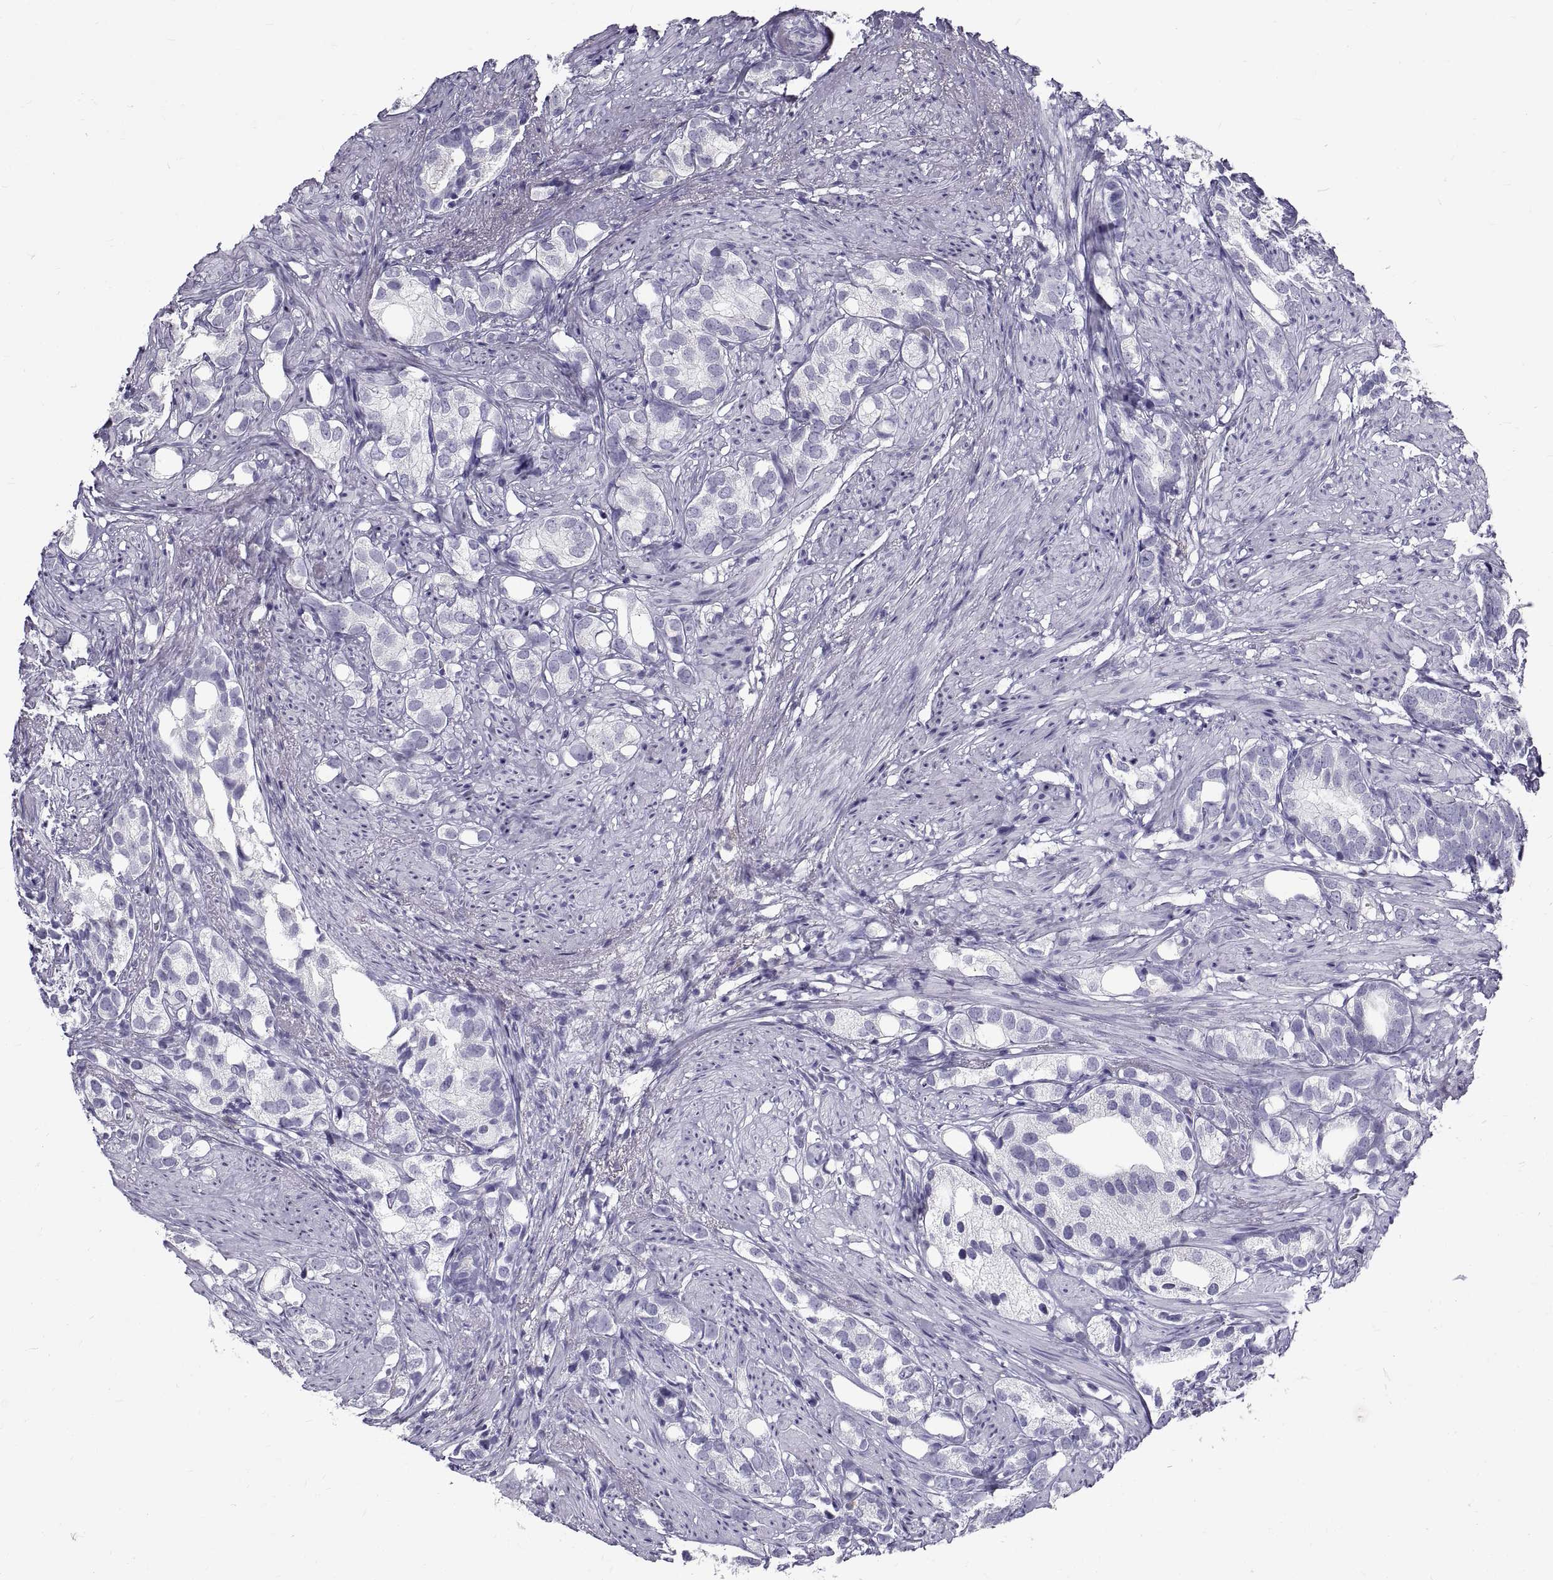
{"staining": {"intensity": "negative", "quantity": "none", "location": "none"}, "tissue": "prostate cancer", "cell_type": "Tumor cells", "image_type": "cancer", "snomed": [{"axis": "morphology", "description": "Adenocarcinoma, High grade"}, {"axis": "topography", "description": "Prostate"}], "caption": "DAB (3,3'-diaminobenzidine) immunohistochemical staining of human prostate adenocarcinoma (high-grade) shows no significant positivity in tumor cells.", "gene": "GNG12", "patient": {"sex": "male", "age": 82}}